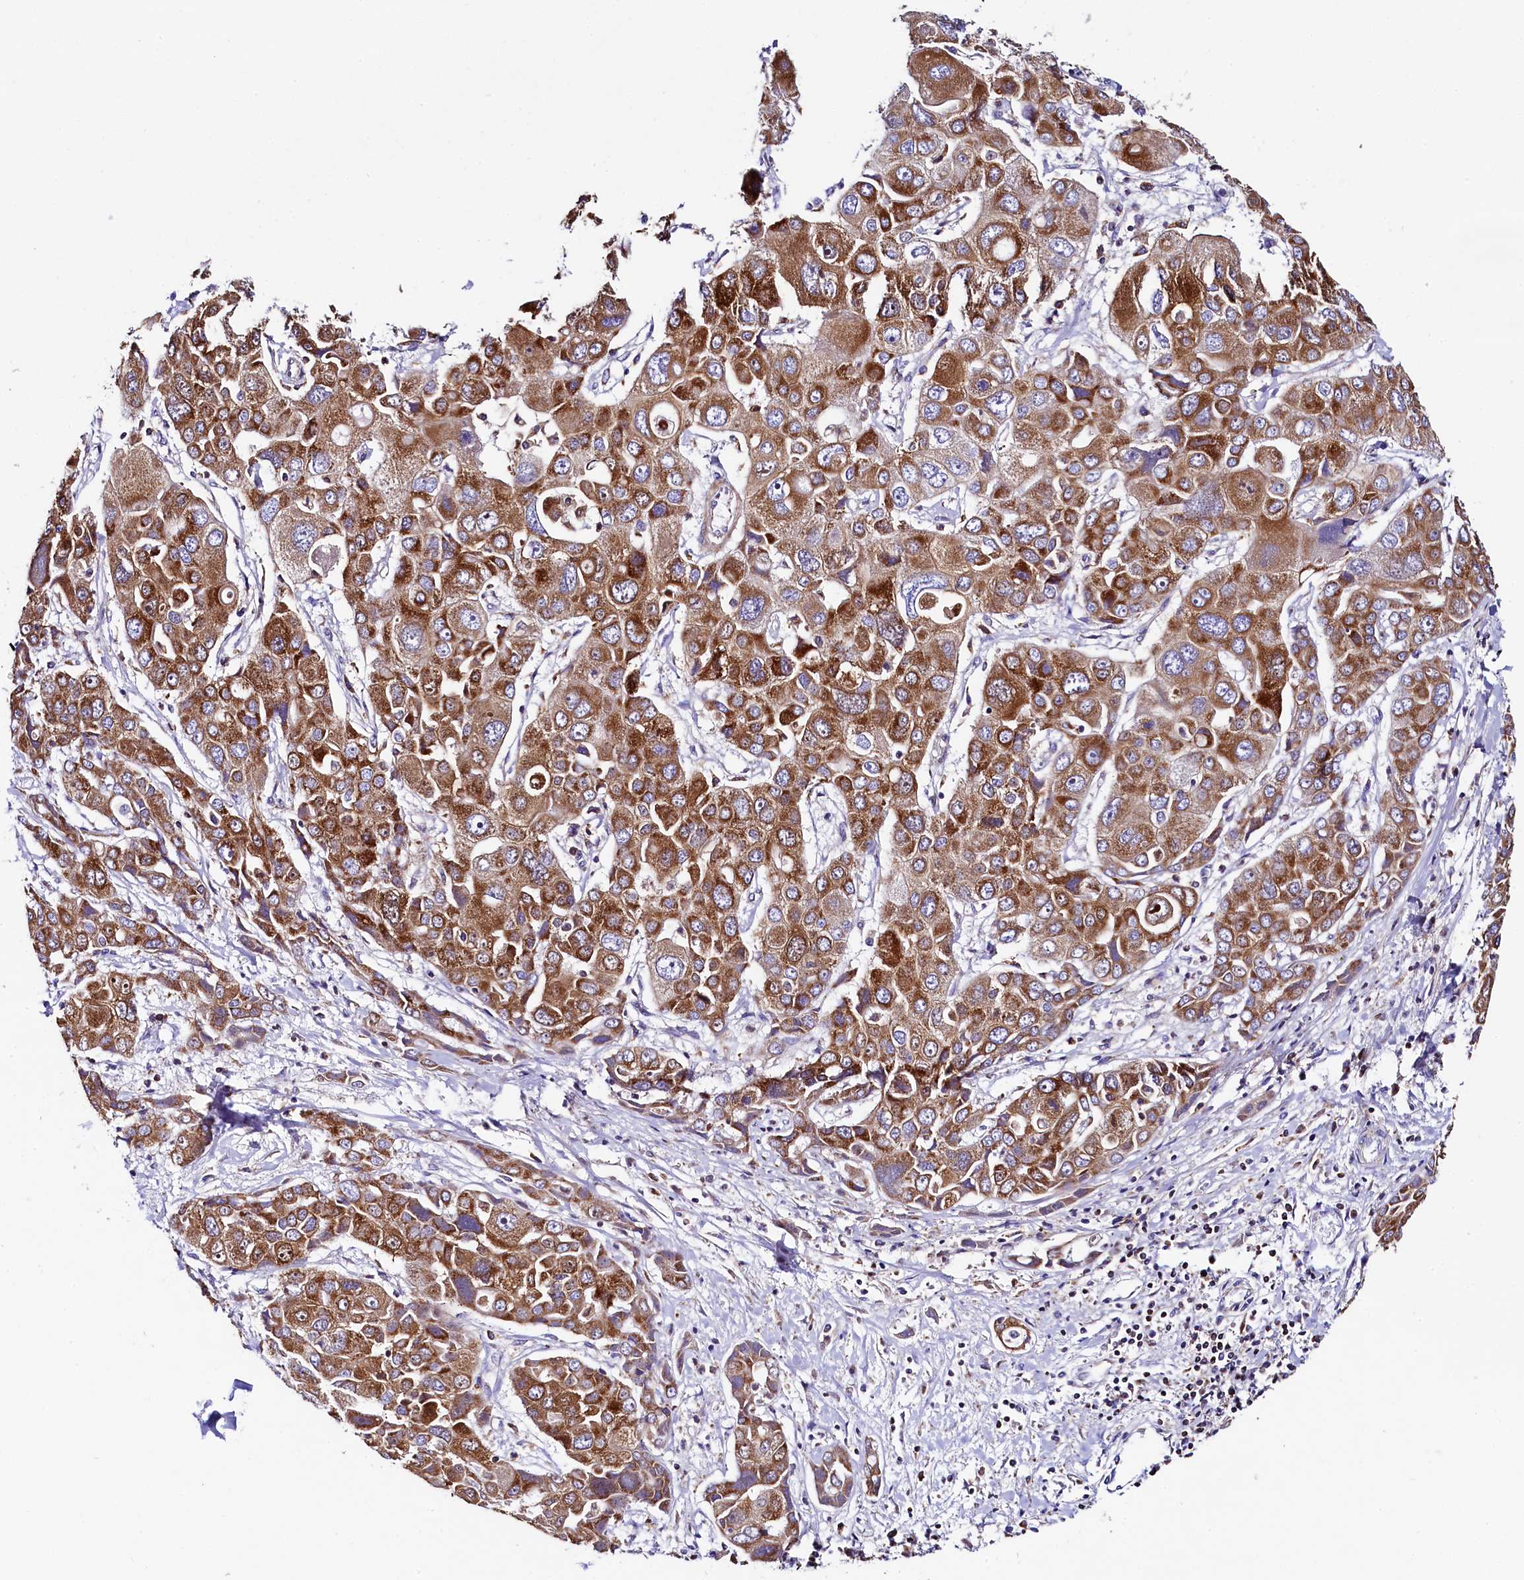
{"staining": {"intensity": "strong", "quantity": ">75%", "location": "cytoplasmic/membranous"}, "tissue": "liver cancer", "cell_type": "Tumor cells", "image_type": "cancer", "snomed": [{"axis": "morphology", "description": "Cholangiocarcinoma"}, {"axis": "topography", "description": "Liver"}], "caption": "This is a micrograph of IHC staining of liver cancer (cholangiocarcinoma), which shows strong expression in the cytoplasmic/membranous of tumor cells.", "gene": "CLYBL", "patient": {"sex": "male", "age": 67}}